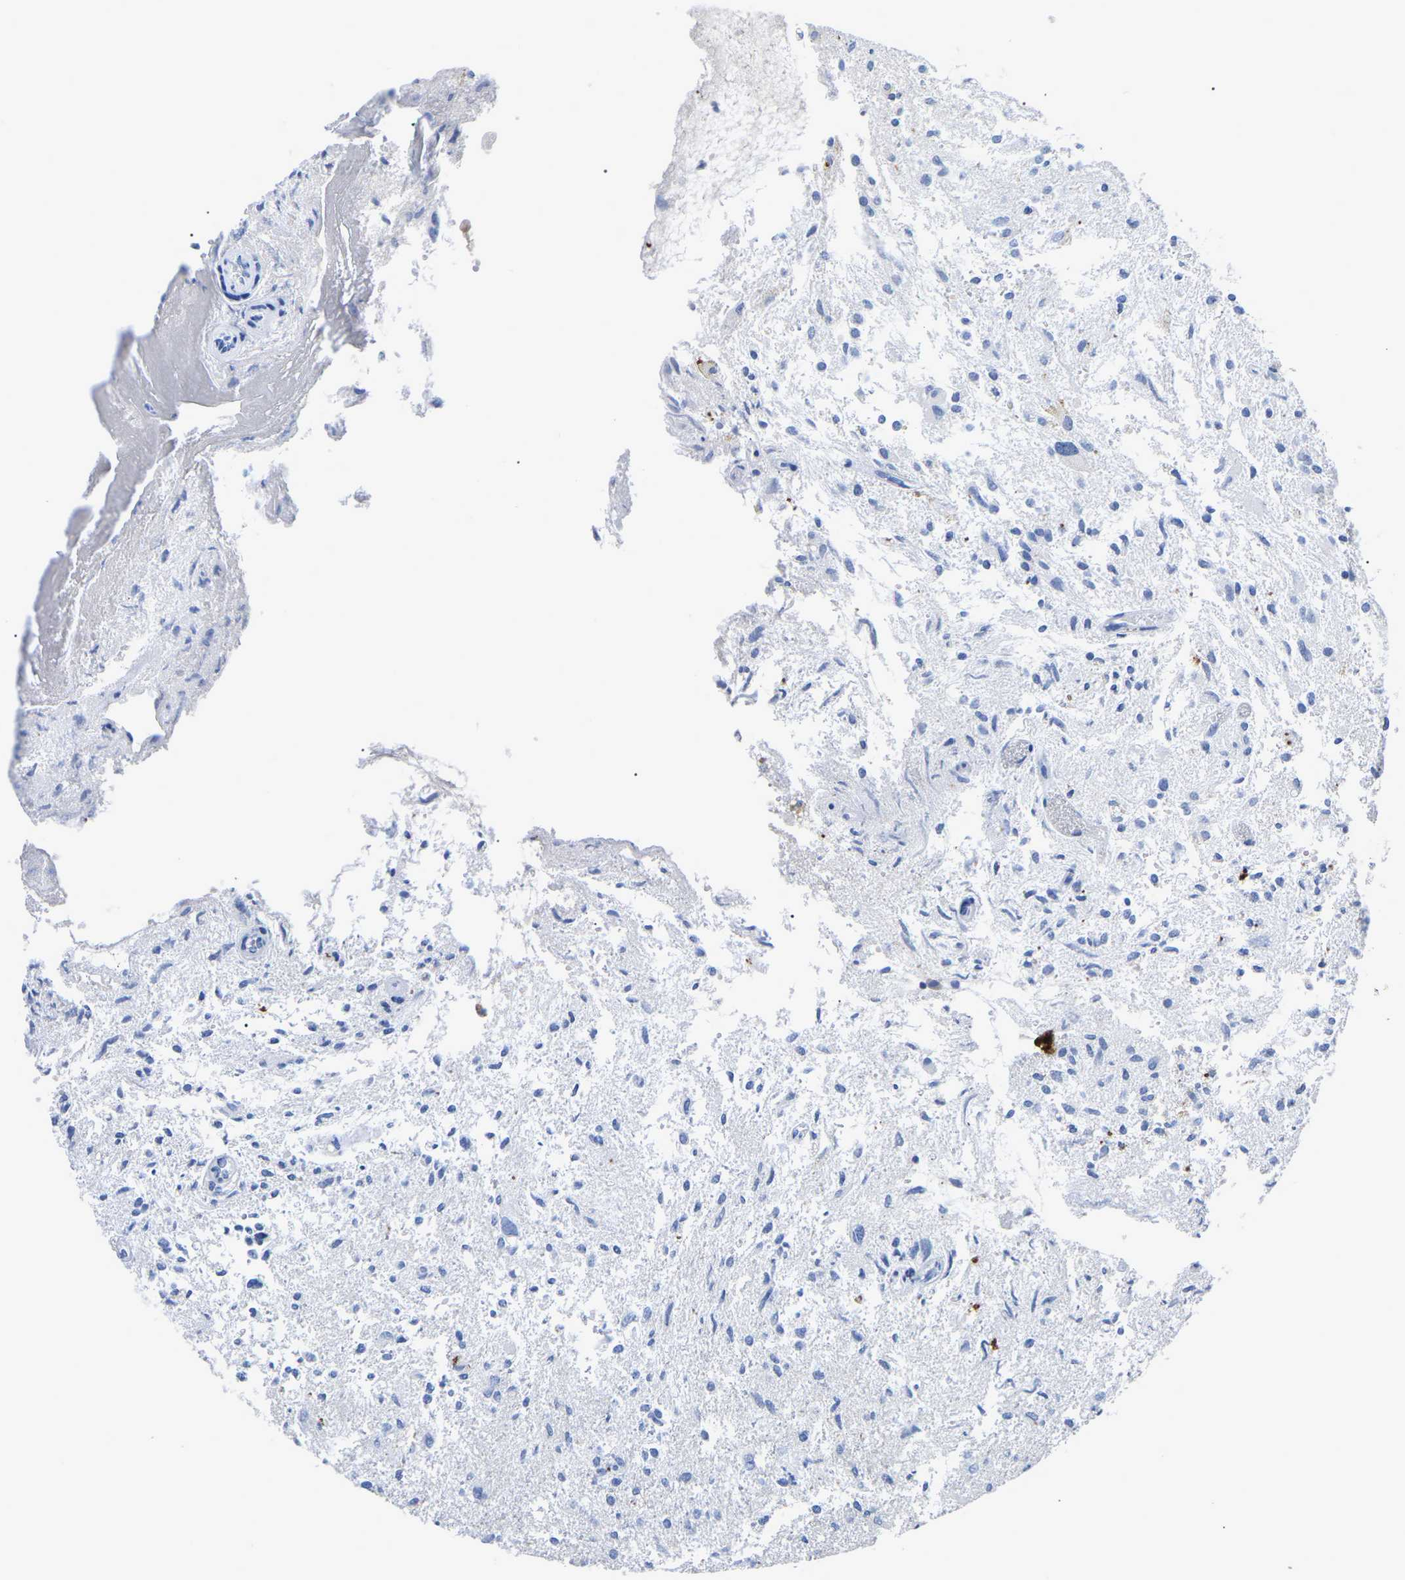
{"staining": {"intensity": "negative", "quantity": "none", "location": "none"}, "tissue": "glioma", "cell_type": "Tumor cells", "image_type": "cancer", "snomed": [{"axis": "morphology", "description": "Glioma, malignant, High grade"}, {"axis": "topography", "description": "Brain"}], "caption": "Immunohistochemistry micrograph of neoplastic tissue: human glioma stained with DAB (3,3'-diaminobenzidine) reveals no significant protein positivity in tumor cells.", "gene": "SMPD2", "patient": {"sex": "female", "age": 59}}